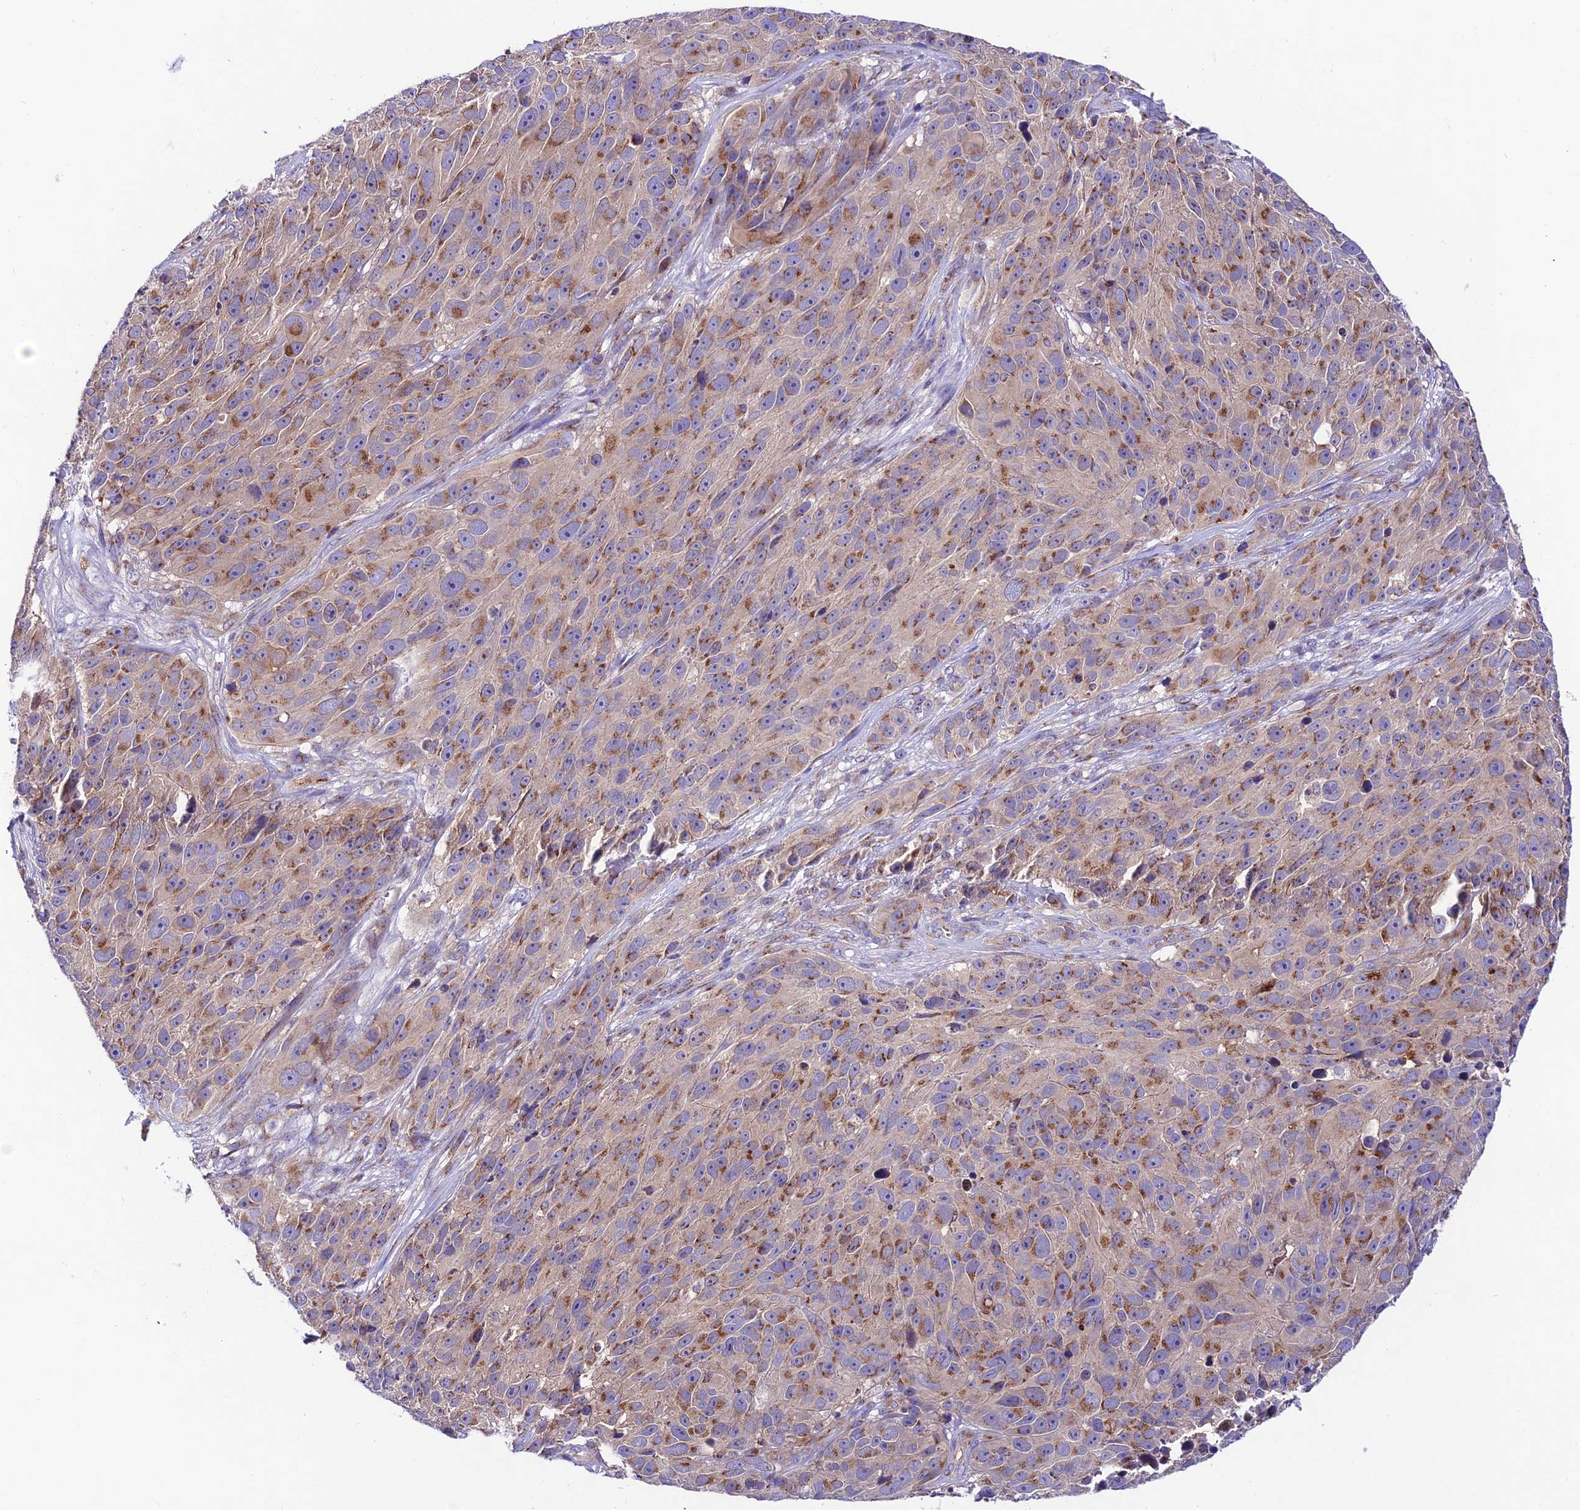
{"staining": {"intensity": "moderate", "quantity": "25%-75%", "location": "cytoplasmic/membranous"}, "tissue": "melanoma", "cell_type": "Tumor cells", "image_type": "cancer", "snomed": [{"axis": "morphology", "description": "Malignant melanoma, NOS"}, {"axis": "topography", "description": "Skin"}], "caption": "Immunohistochemistry (DAB (3,3'-diaminobenzidine)) staining of malignant melanoma shows moderate cytoplasmic/membranous protein expression in about 25%-75% of tumor cells.", "gene": "LACTB2", "patient": {"sex": "male", "age": 84}}